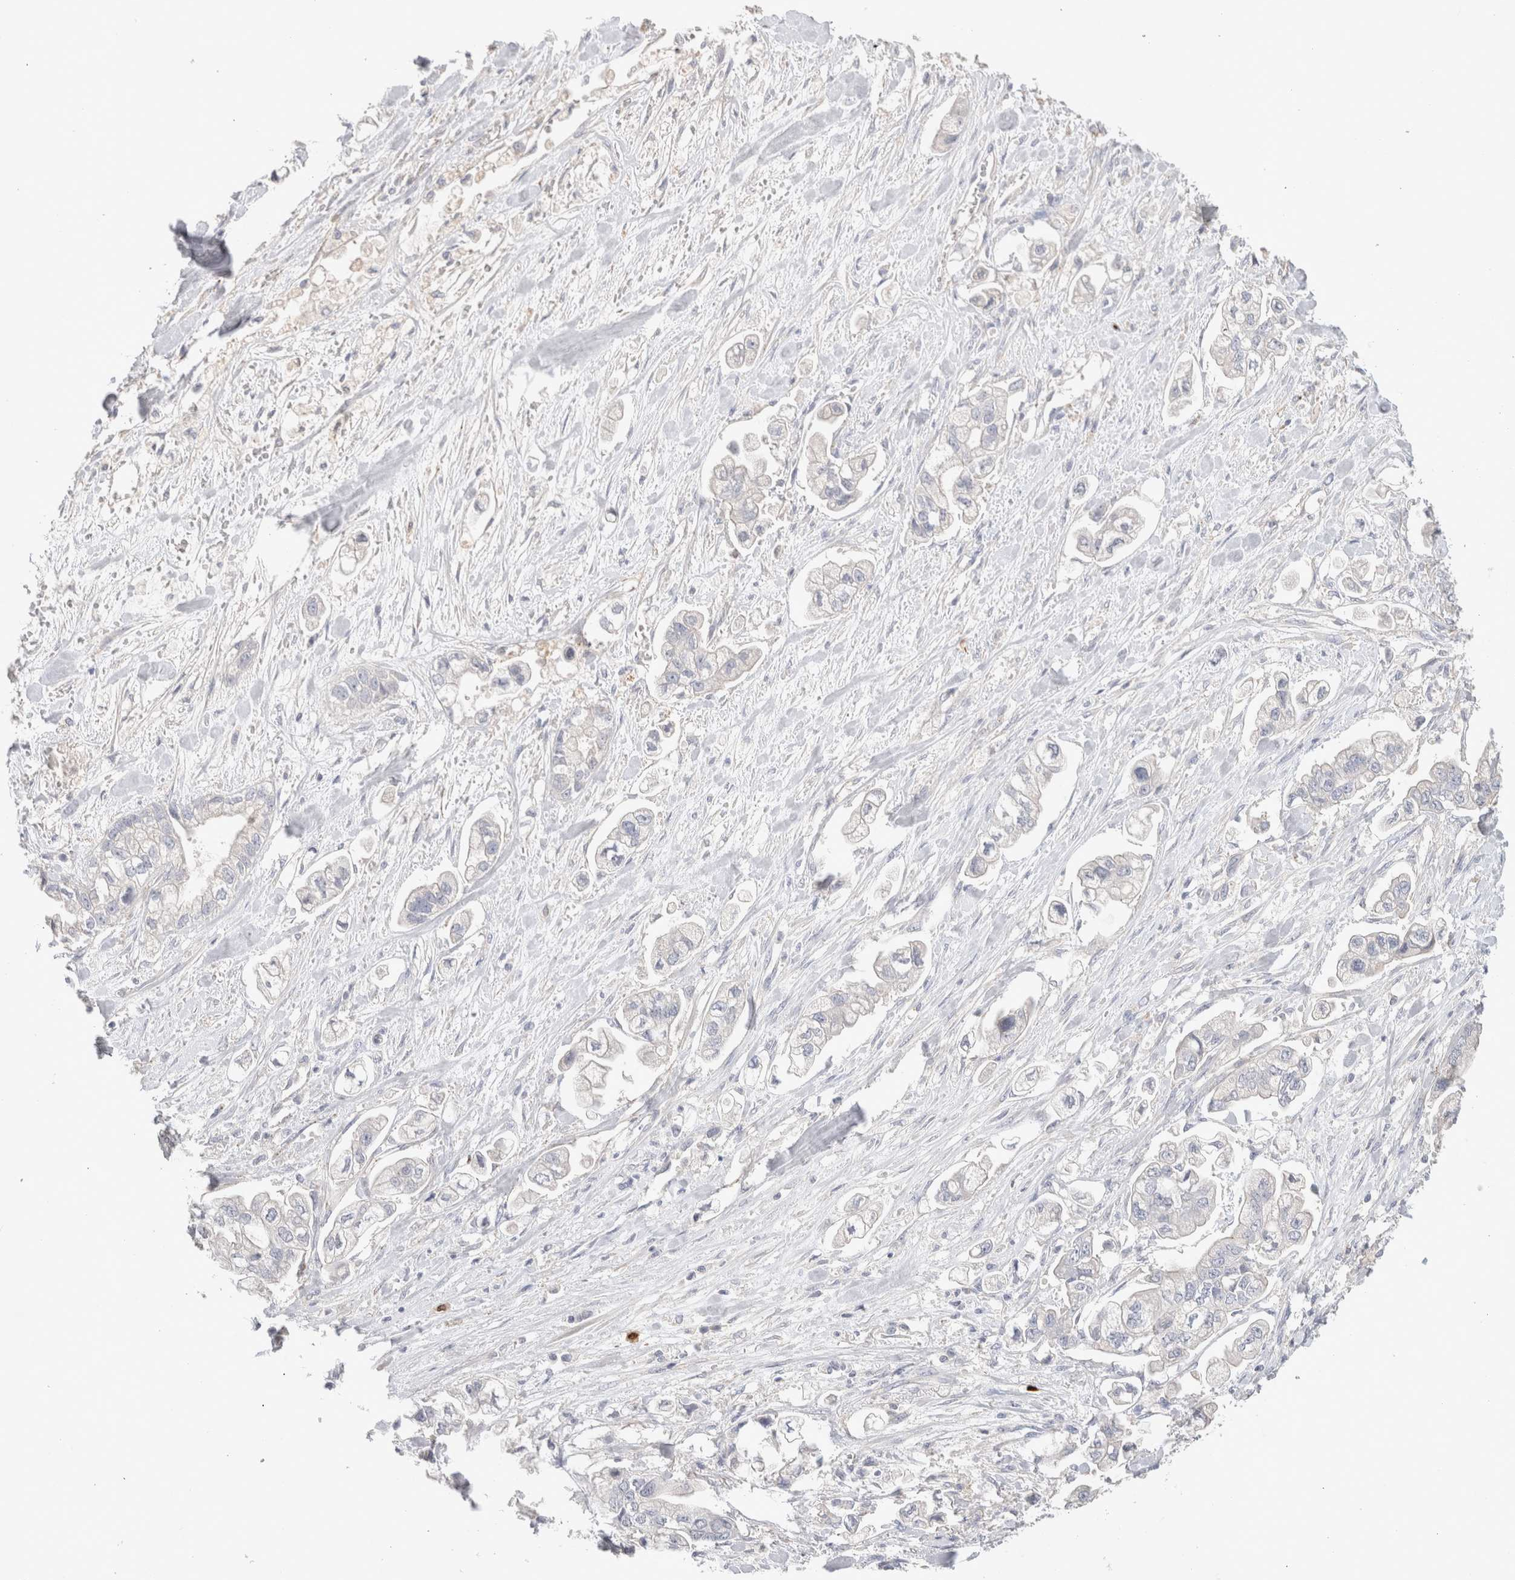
{"staining": {"intensity": "negative", "quantity": "none", "location": "none"}, "tissue": "stomach cancer", "cell_type": "Tumor cells", "image_type": "cancer", "snomed": [{"axis": "morphology", "description": "Normal tissue, NOS"}, {"axis": "morphology", "description": "Adenocarcinoma, NOS"}, {"axis": "topography", "description": "Stomach"}], "caption": "Micrograph shows no significant protein staining in tumor cells of stomach adenocarcinoma. (DAB (3,3'-diaminobenzidine) immunohistochemistry, high magnification).", "gene": "HPGDS", "patient": {"sex": "male", "age": 62}}